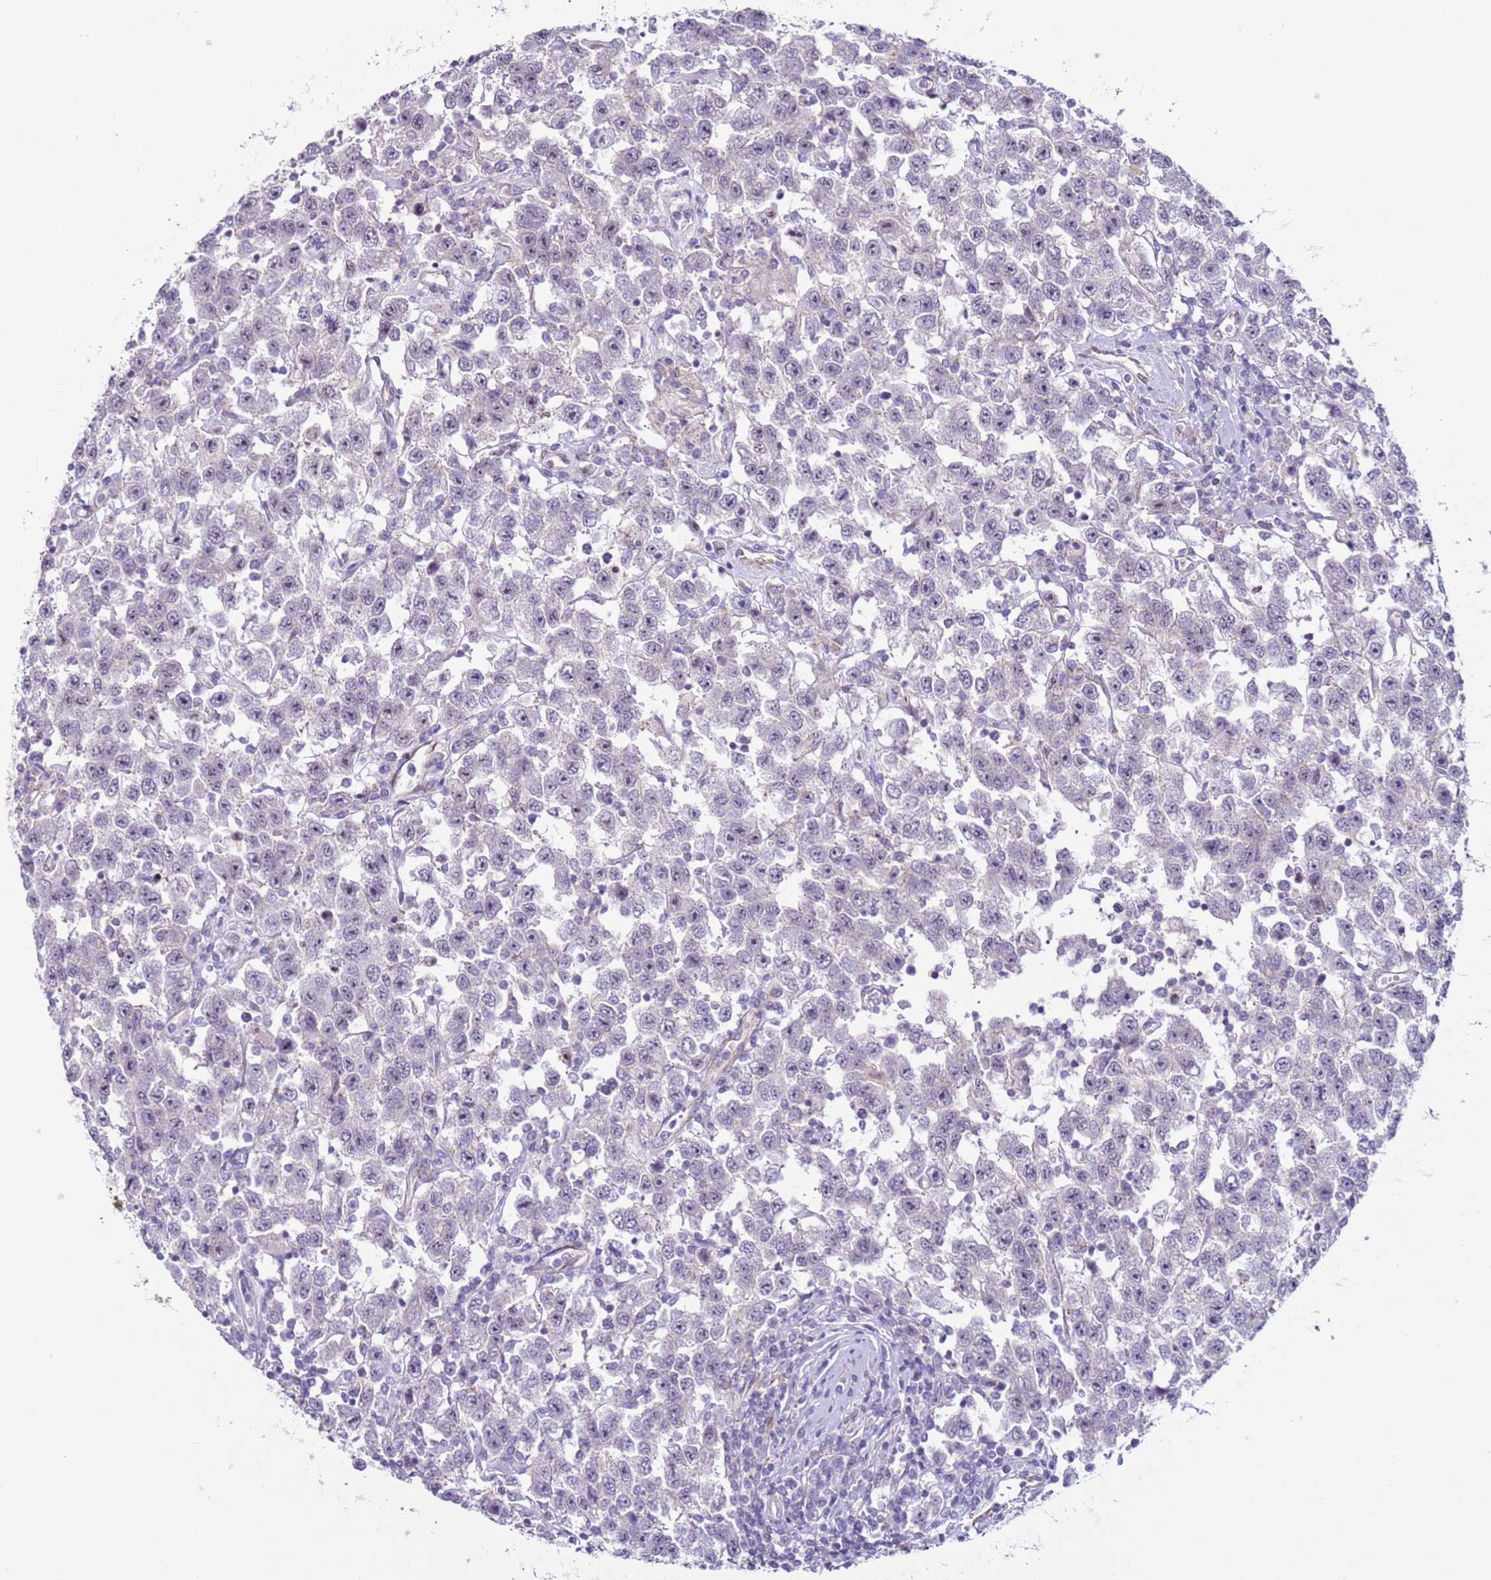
{"staining": {"intensity": "negative", "quantity": "none", "location": "none"}, "tissue": "testis cancer", "cell_type": "Tumor cells", "image_type": "cancer", "snomed": [{"axis": "morphology", "description": "Seminoma, NOS"}, {"axis": "topography", "description": "Testis"}], "caption": "The image shows no staining of tumor cells in testis cancer (seminoma).", "gene": "HEATR1", "patient": {"sex": "male", "age": 41}}